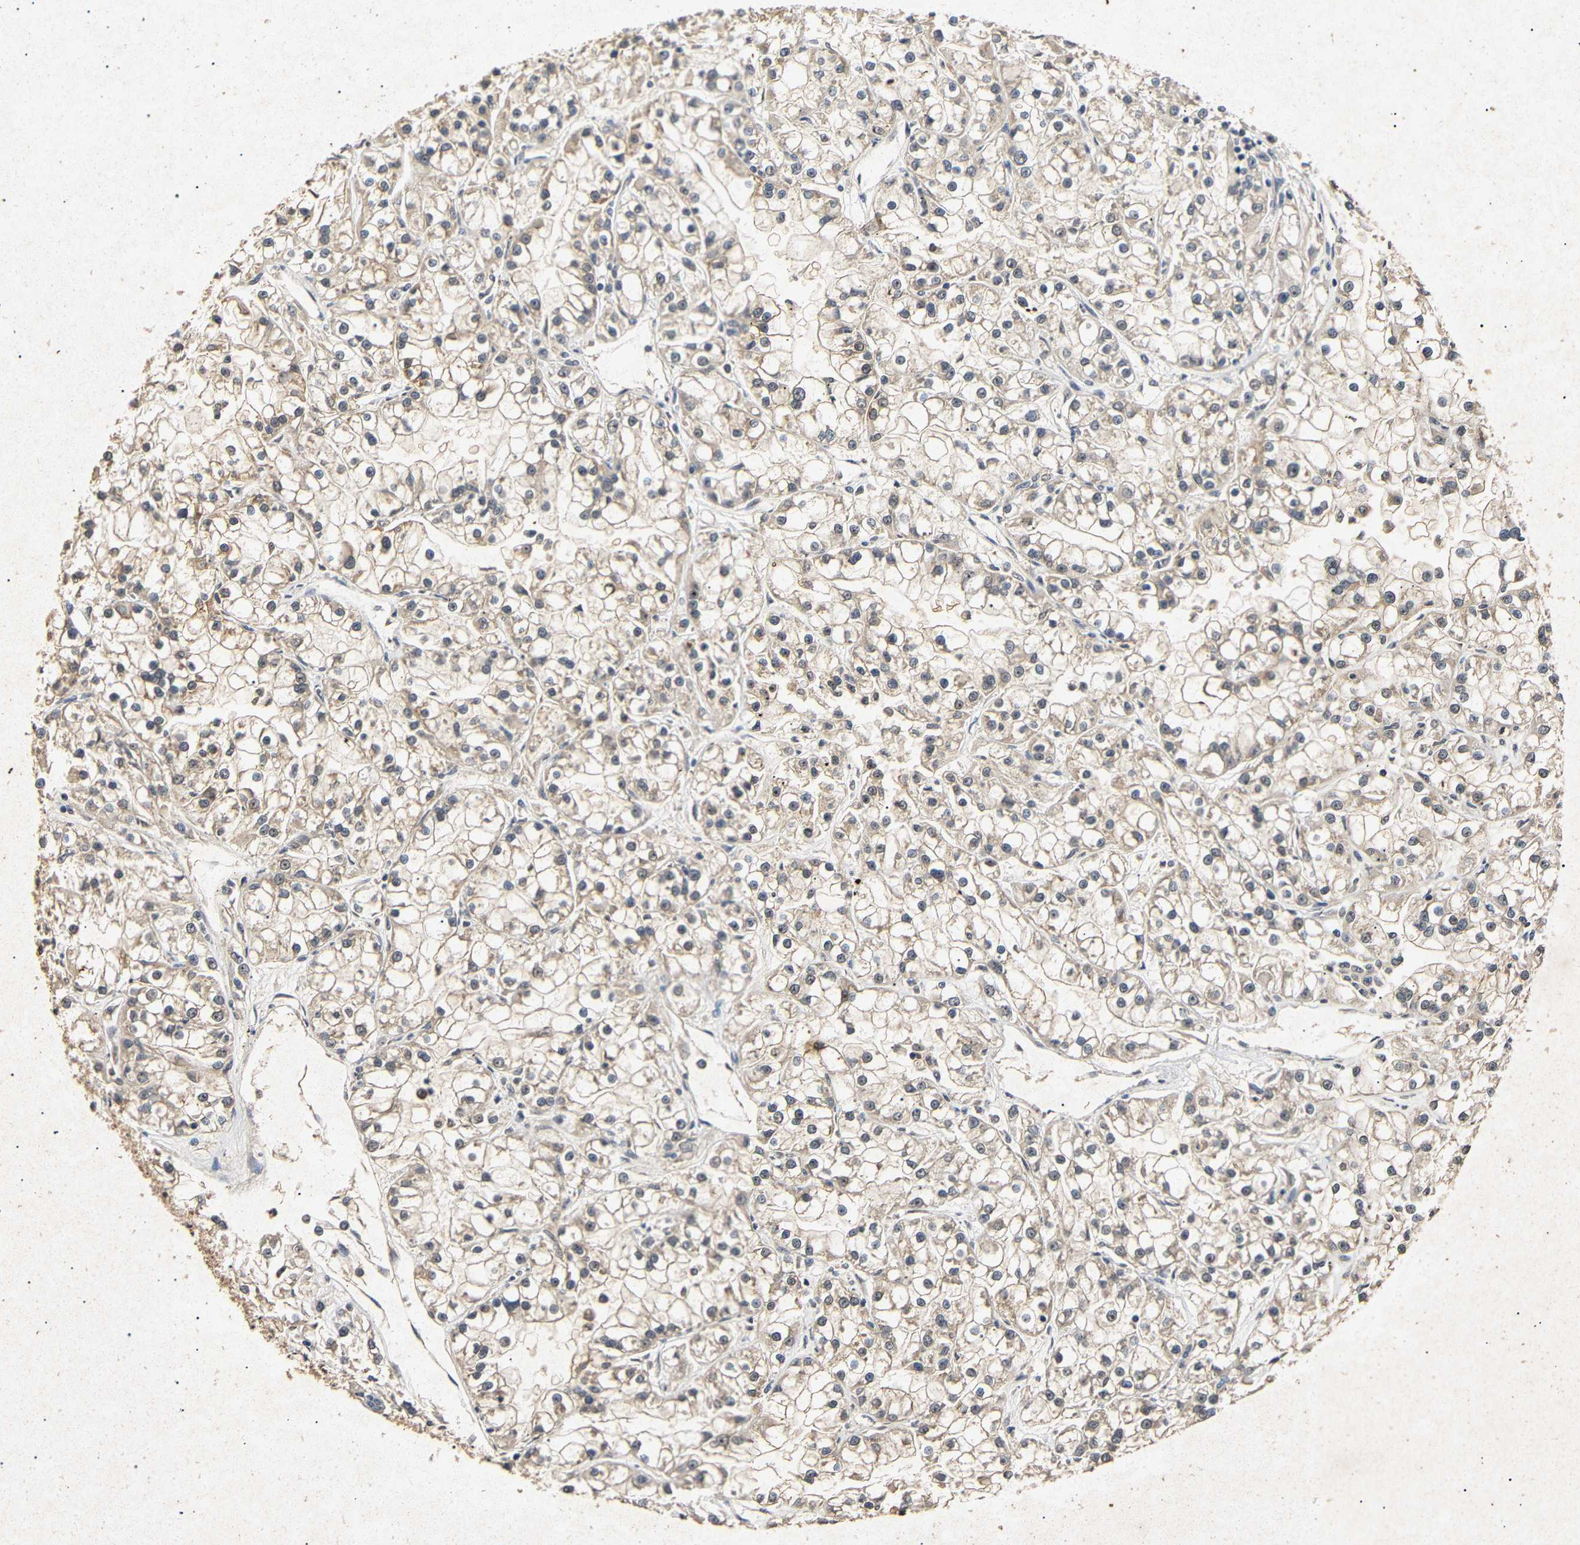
{"staining": {"intensity": "moderate", "quantity": ">75%", "location": "cytoplasmic/membranous,nuclear"}, "tissue": "renal cancer", "cell_type": "Tumor cells", "image_type": "cancer", "snomed": [{"axis": "morphology", "description": "Adenocarcinoma, NOS"}, {"axis": "topography", "description": "Kidney"}], "caption": "Immunohistochemistry (IHC) staining of renal cancer (adenocarcinoma), which displays medium levels of moderate cytoplasmic/membranous and nuclear positivity in about >75% of tumor cells indicating moderate cytoplasmic/membranous and nuclear protein positivity. The staining was performed using DAB (brown) for protein detection and nuclei were counterstained in hematoxylin (blue).", "gene": "PARN", "patient": {"sex": "female", "age": 52}}